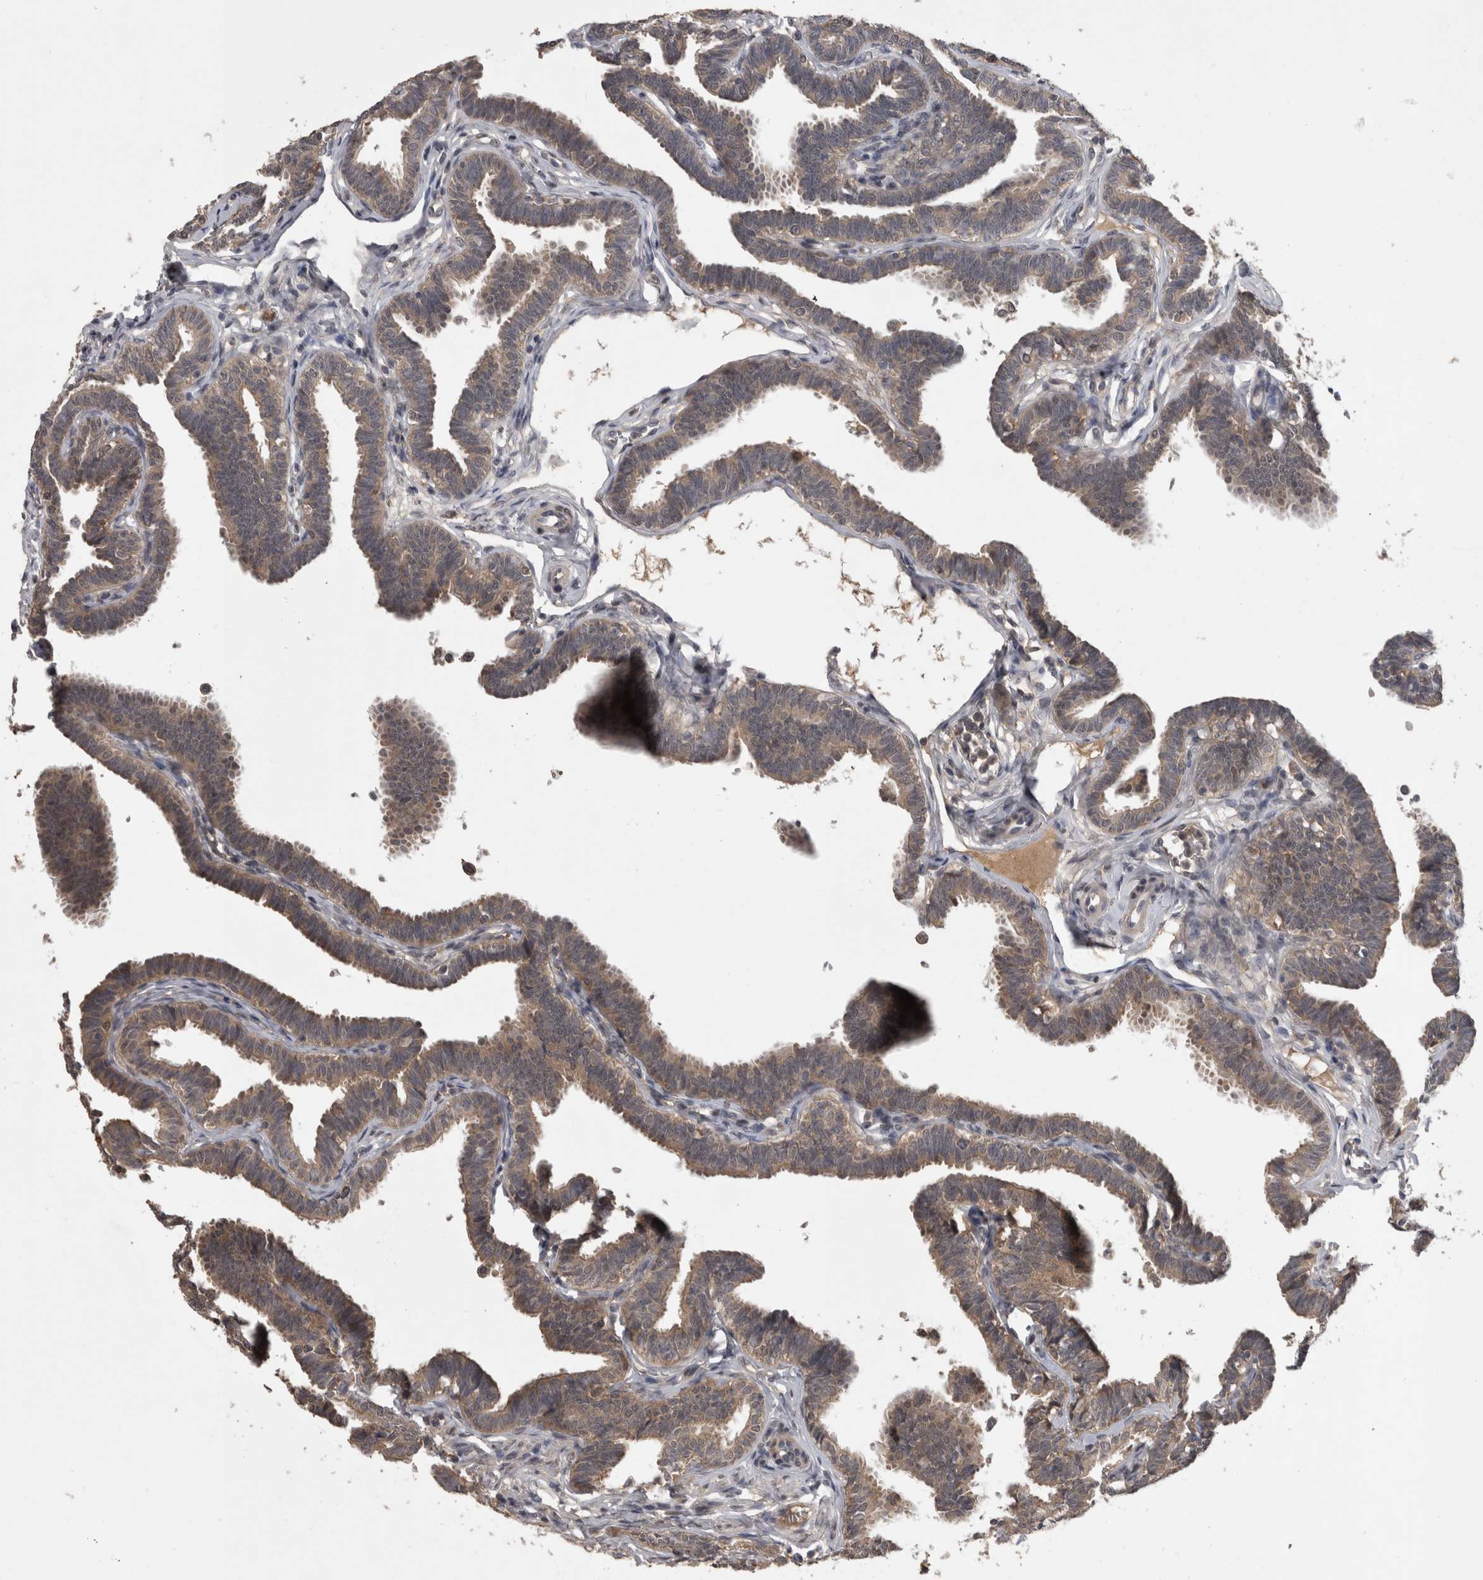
{"staining": {"intensity": "moderate", "quantity": ">75%", "location": "cytoplasmic/membranous"}, "tissue": "fallopian tube", "cell_type": "Glandular cells", "image_type": "normal", "snomed": [{"axis": "morphology", "description": "Normal tissue, NOS"}, {"axis": "topography", "description": "Fallopian tube"}, {"axis": "topography", "description": "Ovary"}], "caption": "IHC (DAB) staining of unremarkable fallopian tube demonstrates moderate cytoplasmic/membranous protein expression in approximately >75% of glandular cells.", "gene": "ZNF114", "patient": {"sex": "female", "age": 23}}